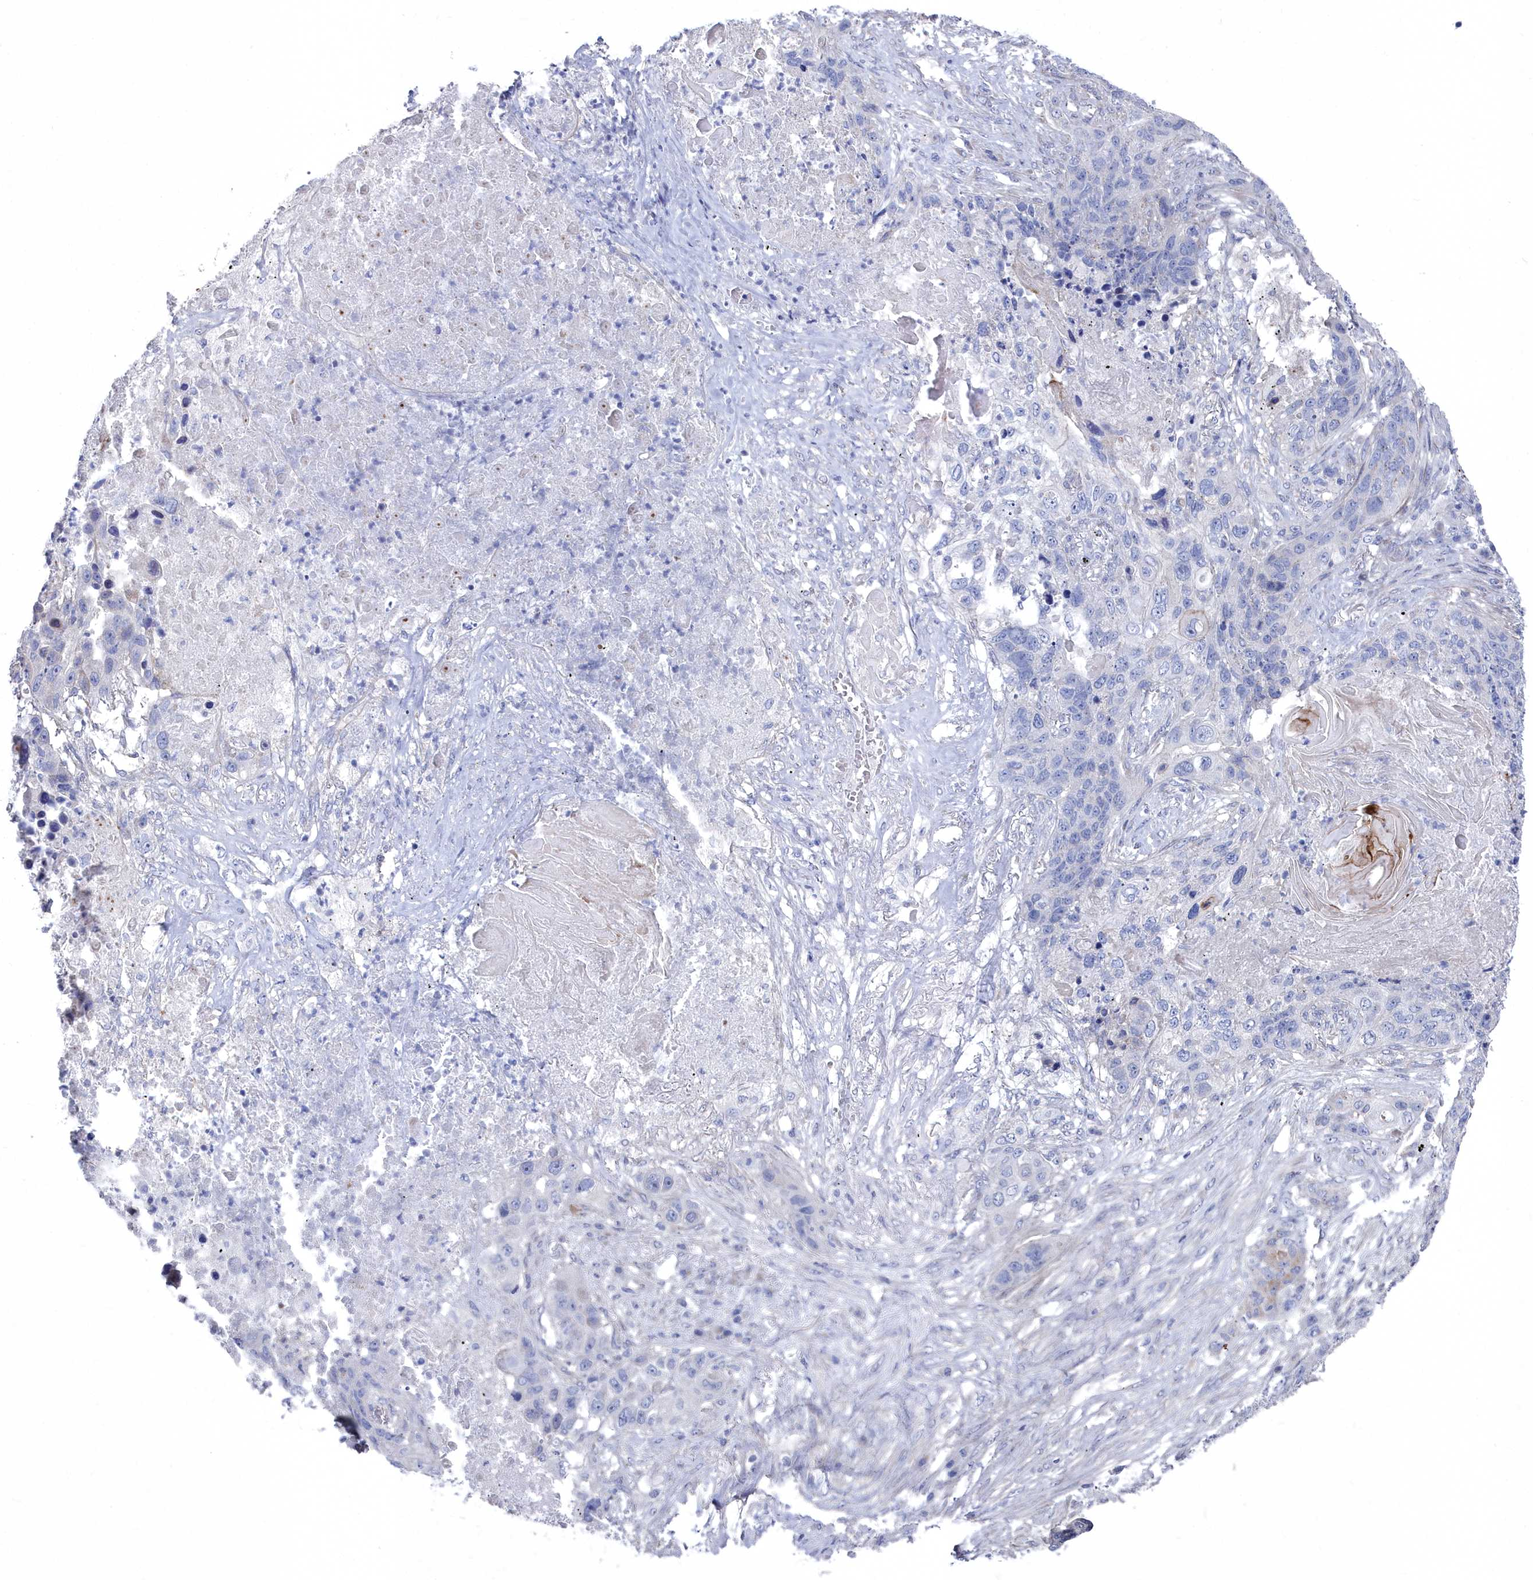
{"staining": {"intensity": "negative", "quantity": "none", "location": "none"}, "tissue": "lung cancer", "cell_type": "Tumor cells", "image_type": "cancer", "snomed": [{"axis": "morphology", "description": "Squamous cell carcinoma, NOS"}, {"axis": "topography", "description": "Lung"}], "caption": "Immunohistochemistry histopathology image of neoplastic tissue: human lung cancer (squamous cell carcinoma) stained with DAB (3,3'-diaminobenzidine) shows no significant protein expression in tumor cells.", "gene": "SHISAL2A", "patient": {"sex": "female", "age": 63}}